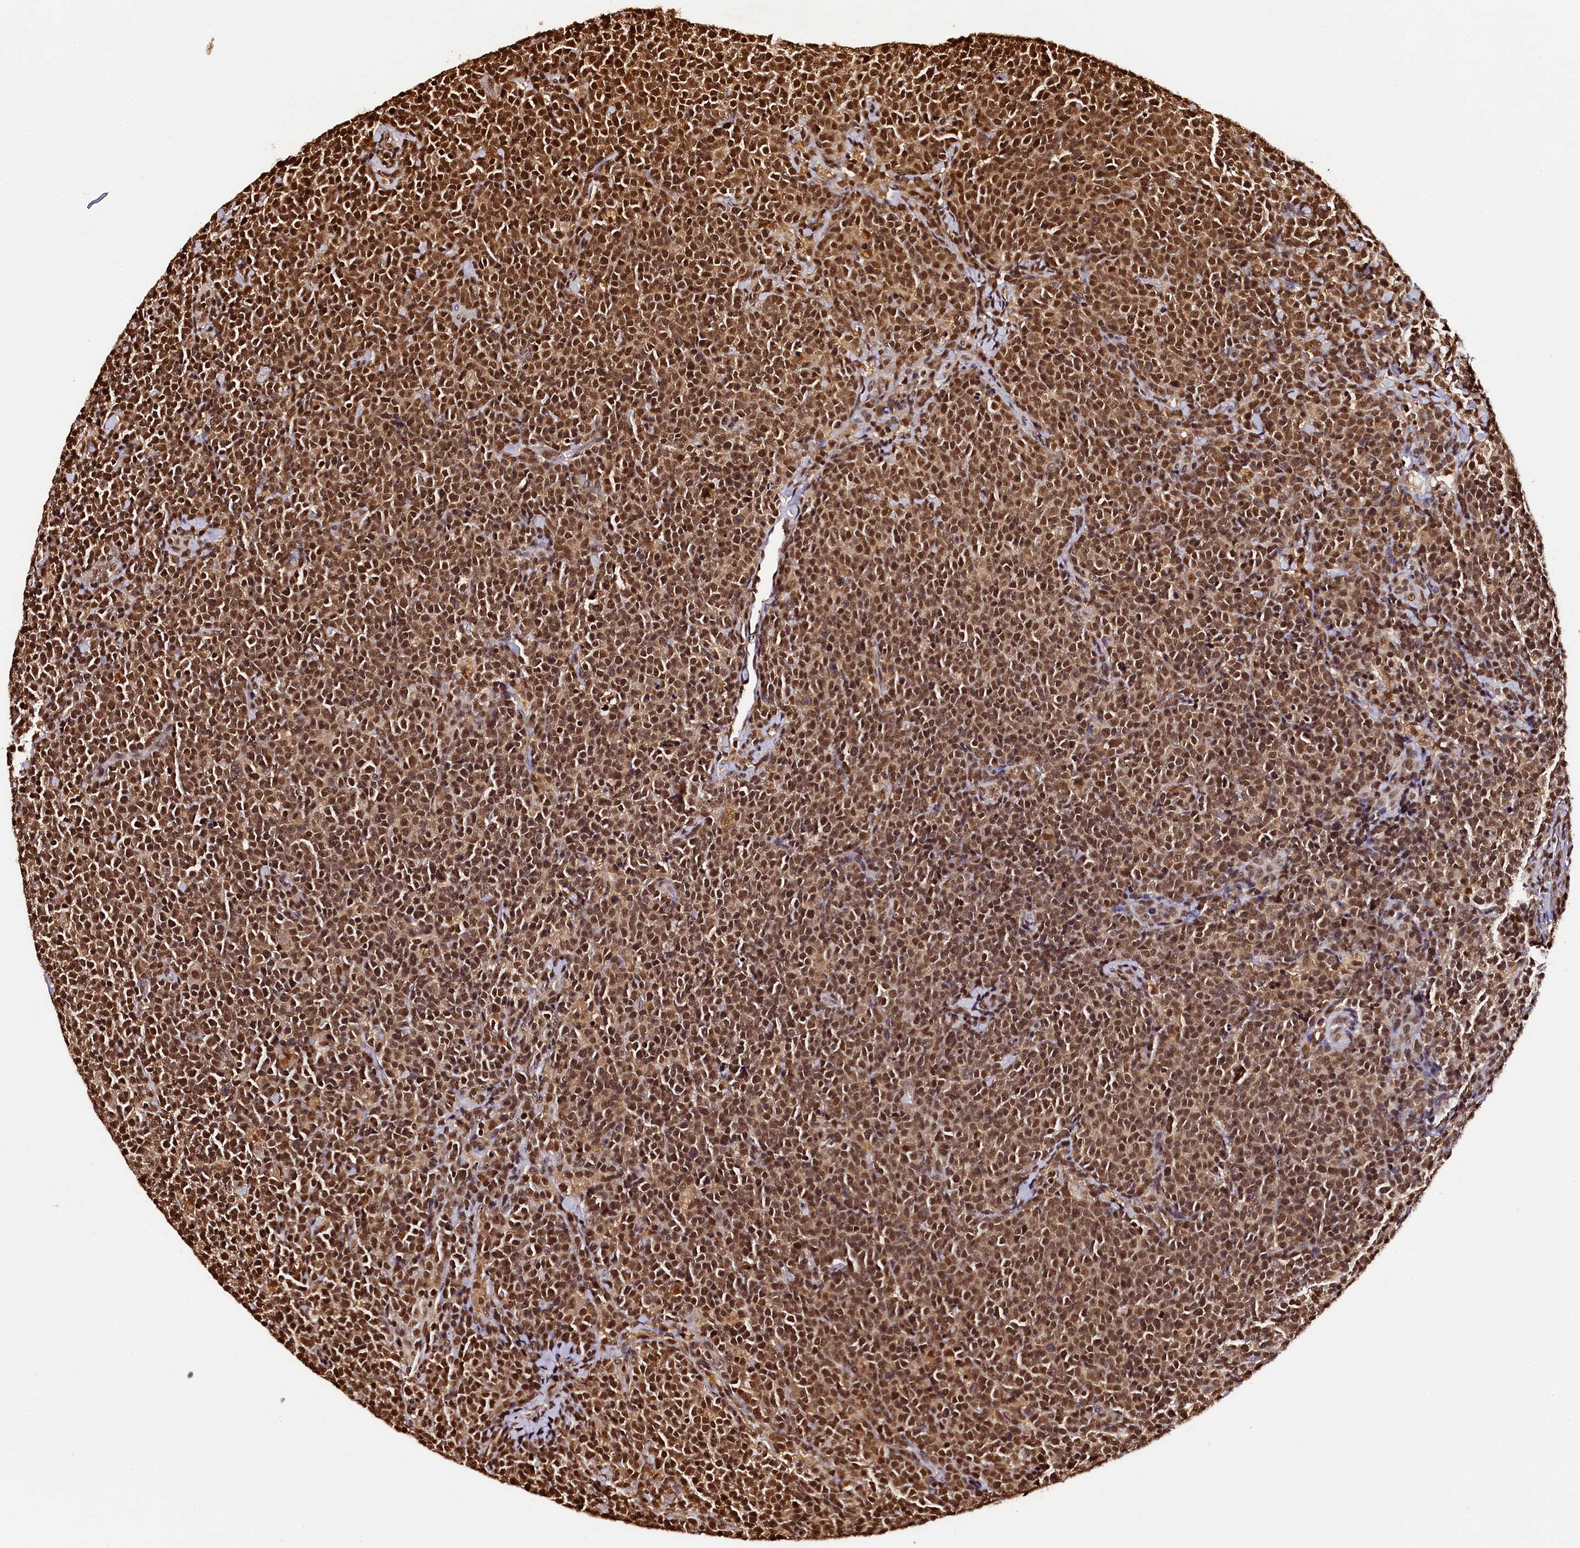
{"staining": {"intensity": "strong", "quantity": ">75%", "location": "cytoplasmic/membranous,nuclear"}, "tissue": "lymphoma", "cell_type": "Tumor cells", "image_type": "cancer", "snomed": [{"axis": "morphology", "description": "Malignant lymphoma, non-Hodgkin's type, High grade"}, {"axis": "topography", "description": "Lymph node"}], "caption": "Immunohistochemistry (DAB (3,3'-diaminobenzidine)) staining of high-grade malignant lymphoma, non-Hodgkin's type displays strong cytoplasmic/membranous and nuclear protein staining in about >75% of tumor cells.", "gene": "SNRPD2", "patient": {"sex": "male", "age": 61}}